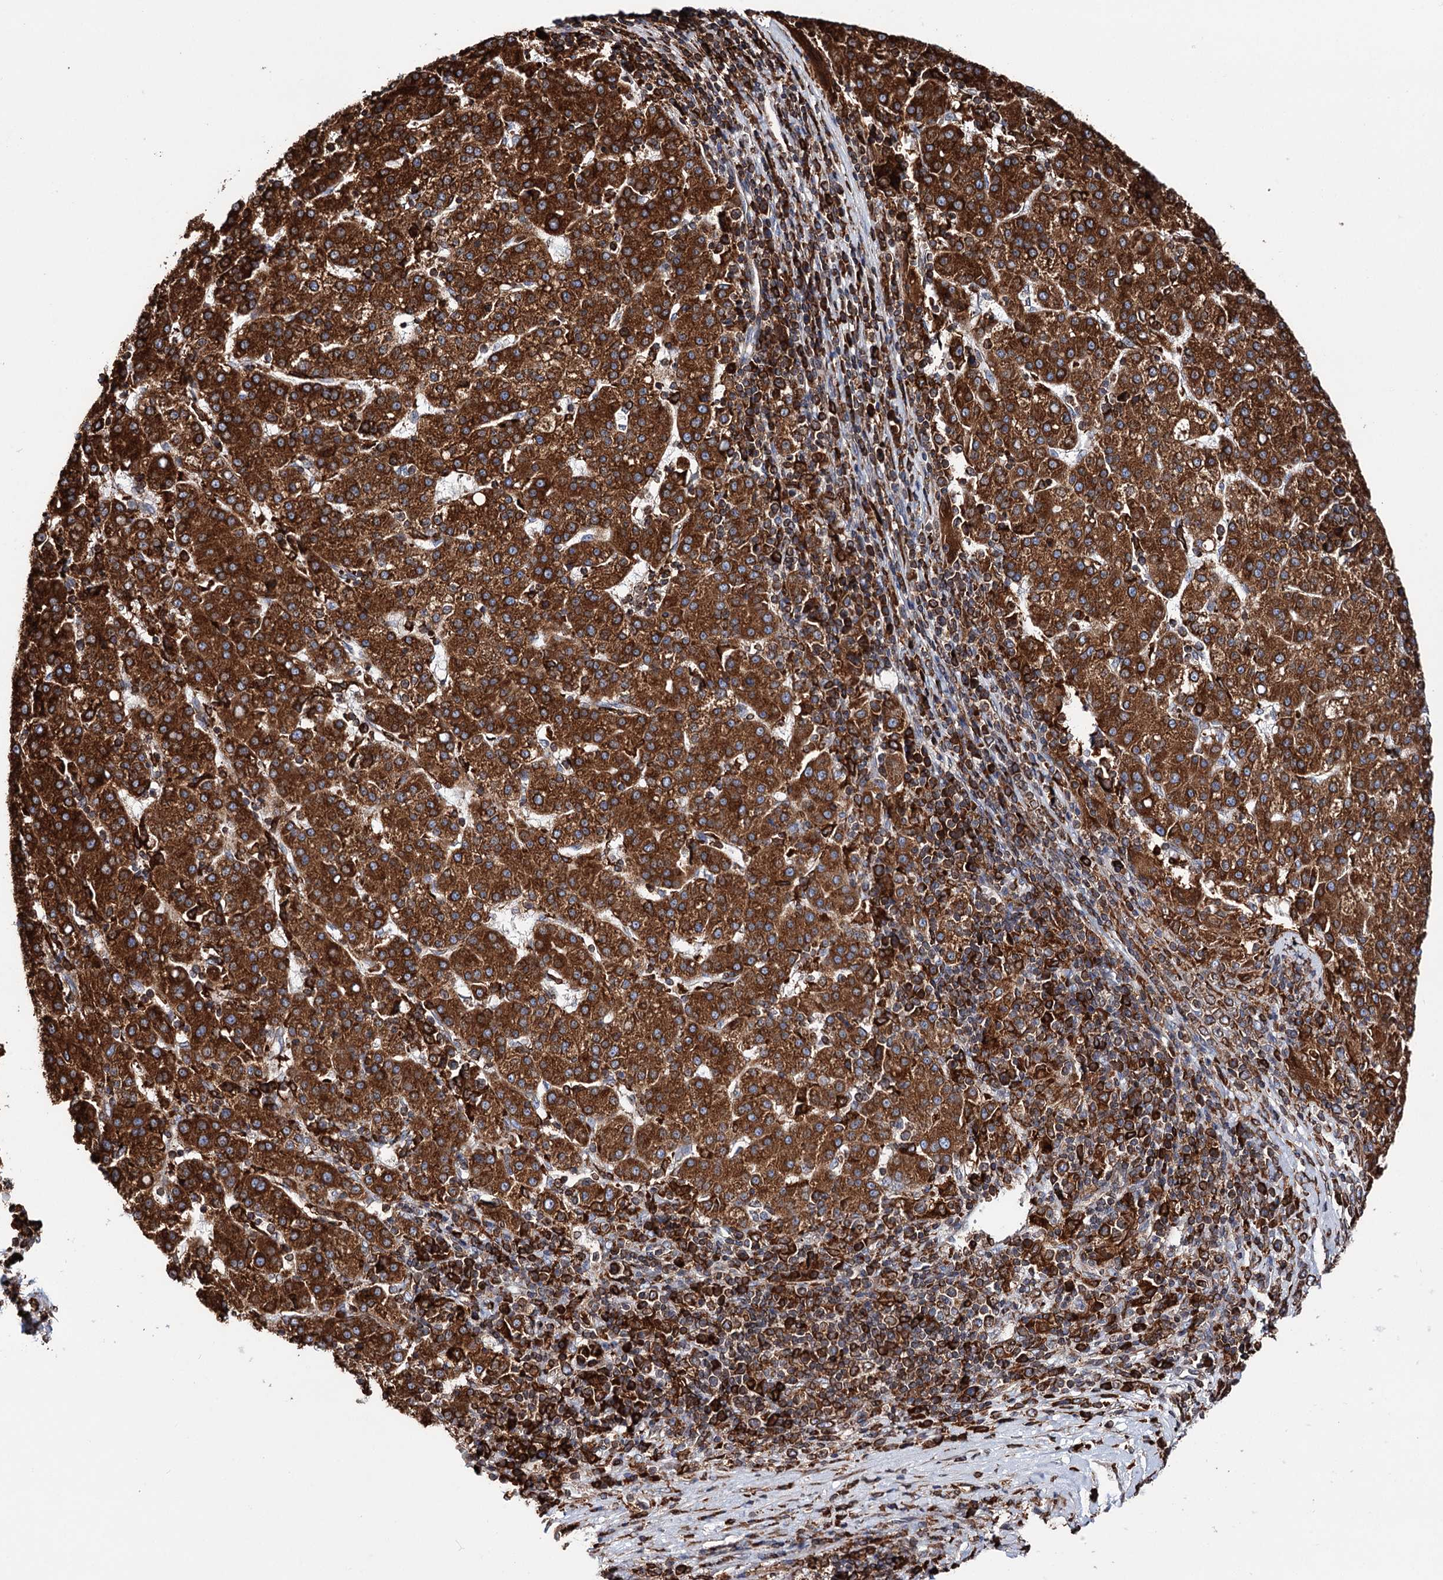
{"staining": {"intensity": "strong", "quantity": ">75%", "location": "cytoplasmic/membranous"}, "tissue": "liver cancer", "cell_type": "Tumor cells", "image_type": "cancer", "snomed": [{"axis": "morphology", "description": "Carcinoma, Hepatocellular, NOS"}, {"axis": "topography", "description": "Liver"}], "caption": "This image exhibits IHC staining of human liver cancer, with high strong cytoplasmic/membranous staining in about >75% of tumor cells.", "gene": "ERP29", "patient": {"sex": "female", "age": 58}}